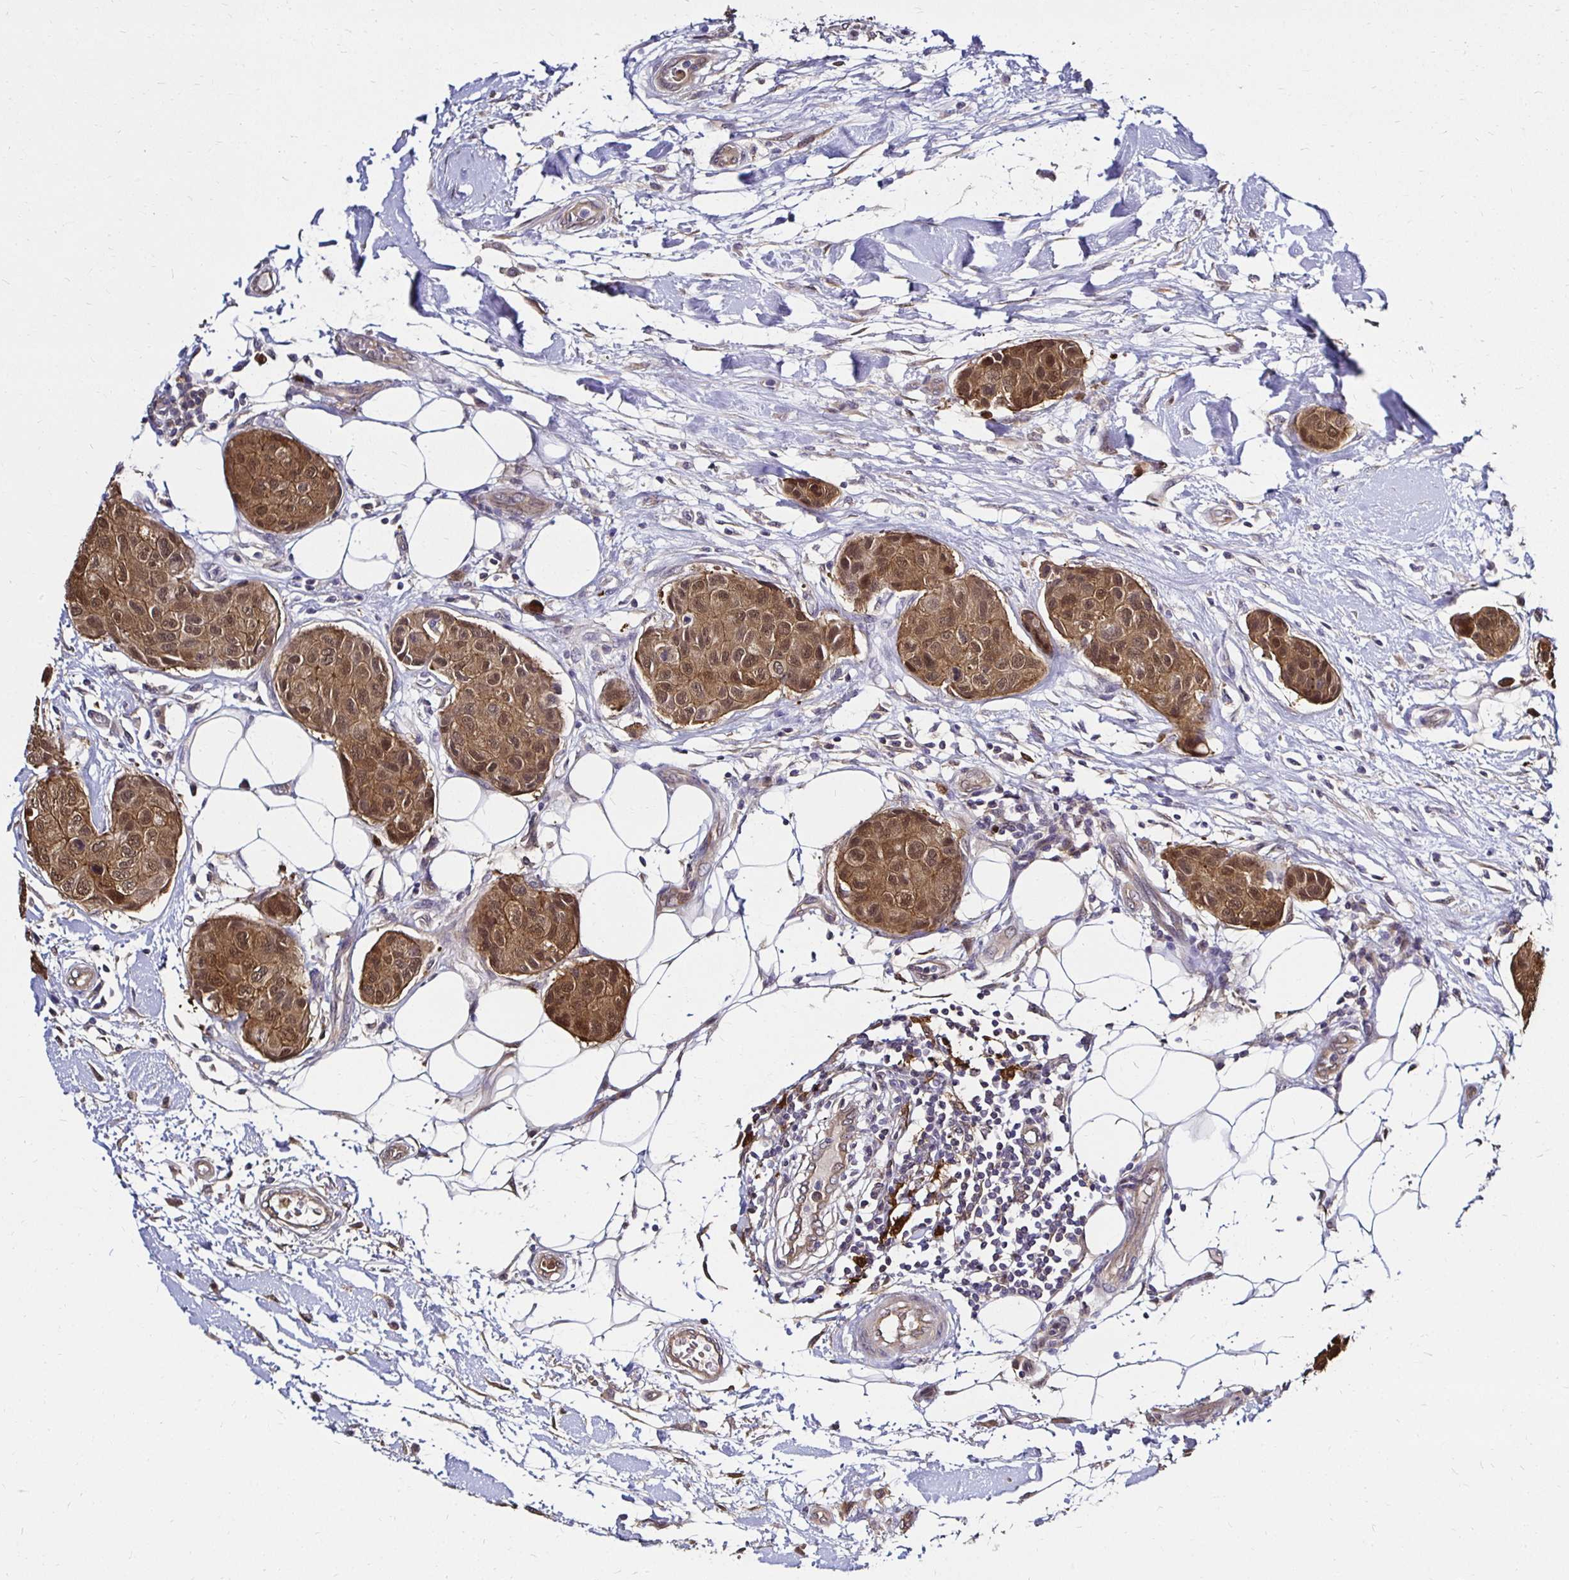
{"staining": {"intensity": "moderate", "quantity": ">75%", "location": "cytoplasmic/membranous,nuclear"}, "tissue": "breast cancer", "cell_type": "Tumor cells", "image_type": "cancer", "snomed": [{"axis": "morphology", "description": "Duct carcinoma"}, {"axis": "topography", "description": "Breast"}, {"axis": "topography", "description": "Lymph node"}], "caption": "An image of breast invasive ductal carcinoma stained for a protein demonstrates moderate cytoplasmic/membranous and nuclear brown staining in tumor cells. The staining was performed using DAB, with brown indicating positive protein expression. Nuclei are stained blue with hematoxylin.", "gene": "TXN", "patient": {"sex": "female", "age": 80}}